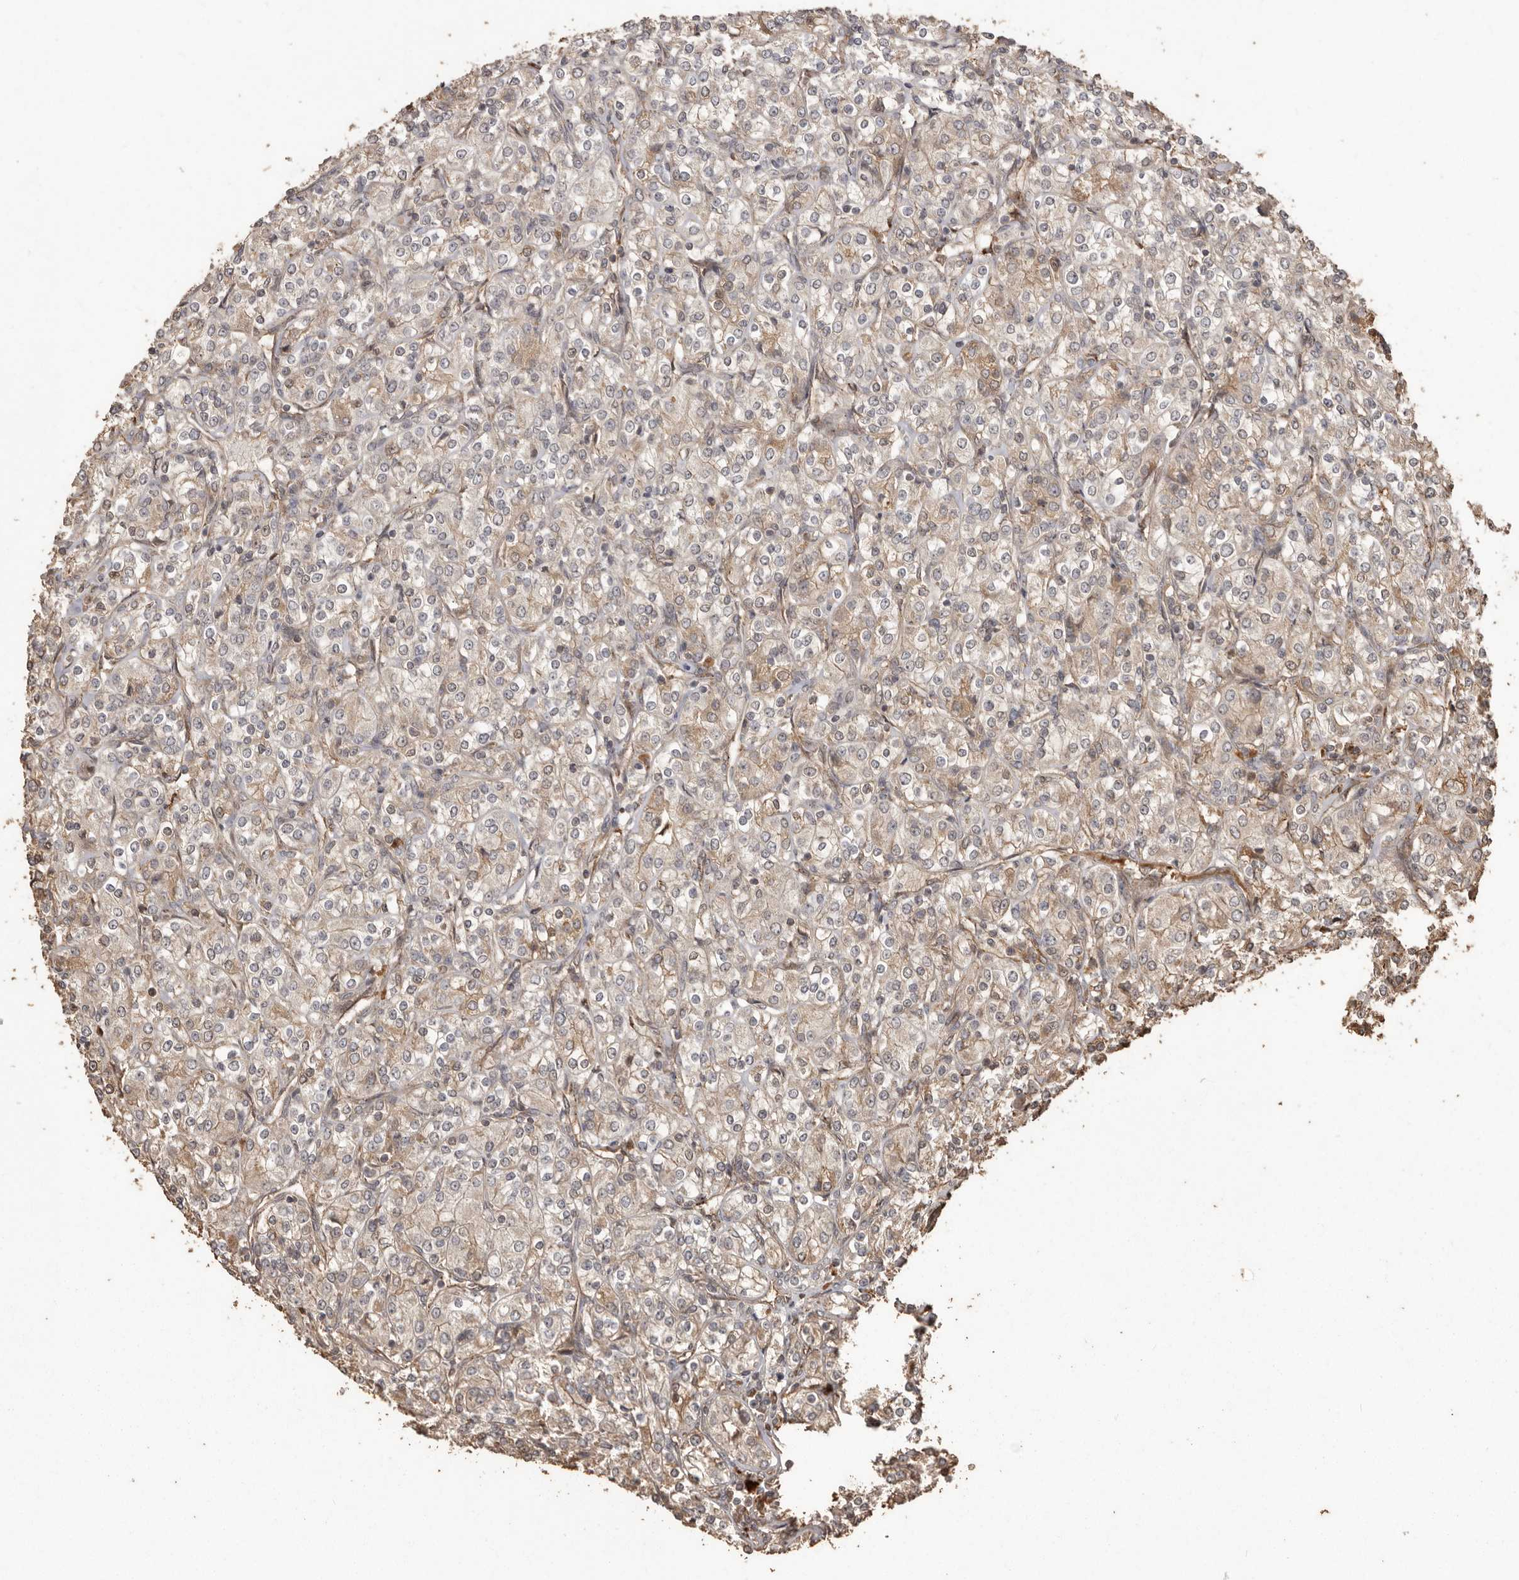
{"staining": {"intensity": "weak", "quantity": "25%-75%", "location": "cytoplasmic/membranous"}, "tissue": "renal cancer", "cell_type": "Tumor cells", "image_type": "cancer", "snomed": [{"axis": "morphology", "description": "Adenocarcinoma, NOS"}, {"axis": "topography", "description": "Kidney"}], "caption": "Renal adenocarcinoma was stained to show a protein in brown. There is low levels of weak cytoplasmic/membranous staining in approximately 25%-75% of tumor cells.", "gene": "NUP43", "patient": {"sex": "male", "age": 77}}